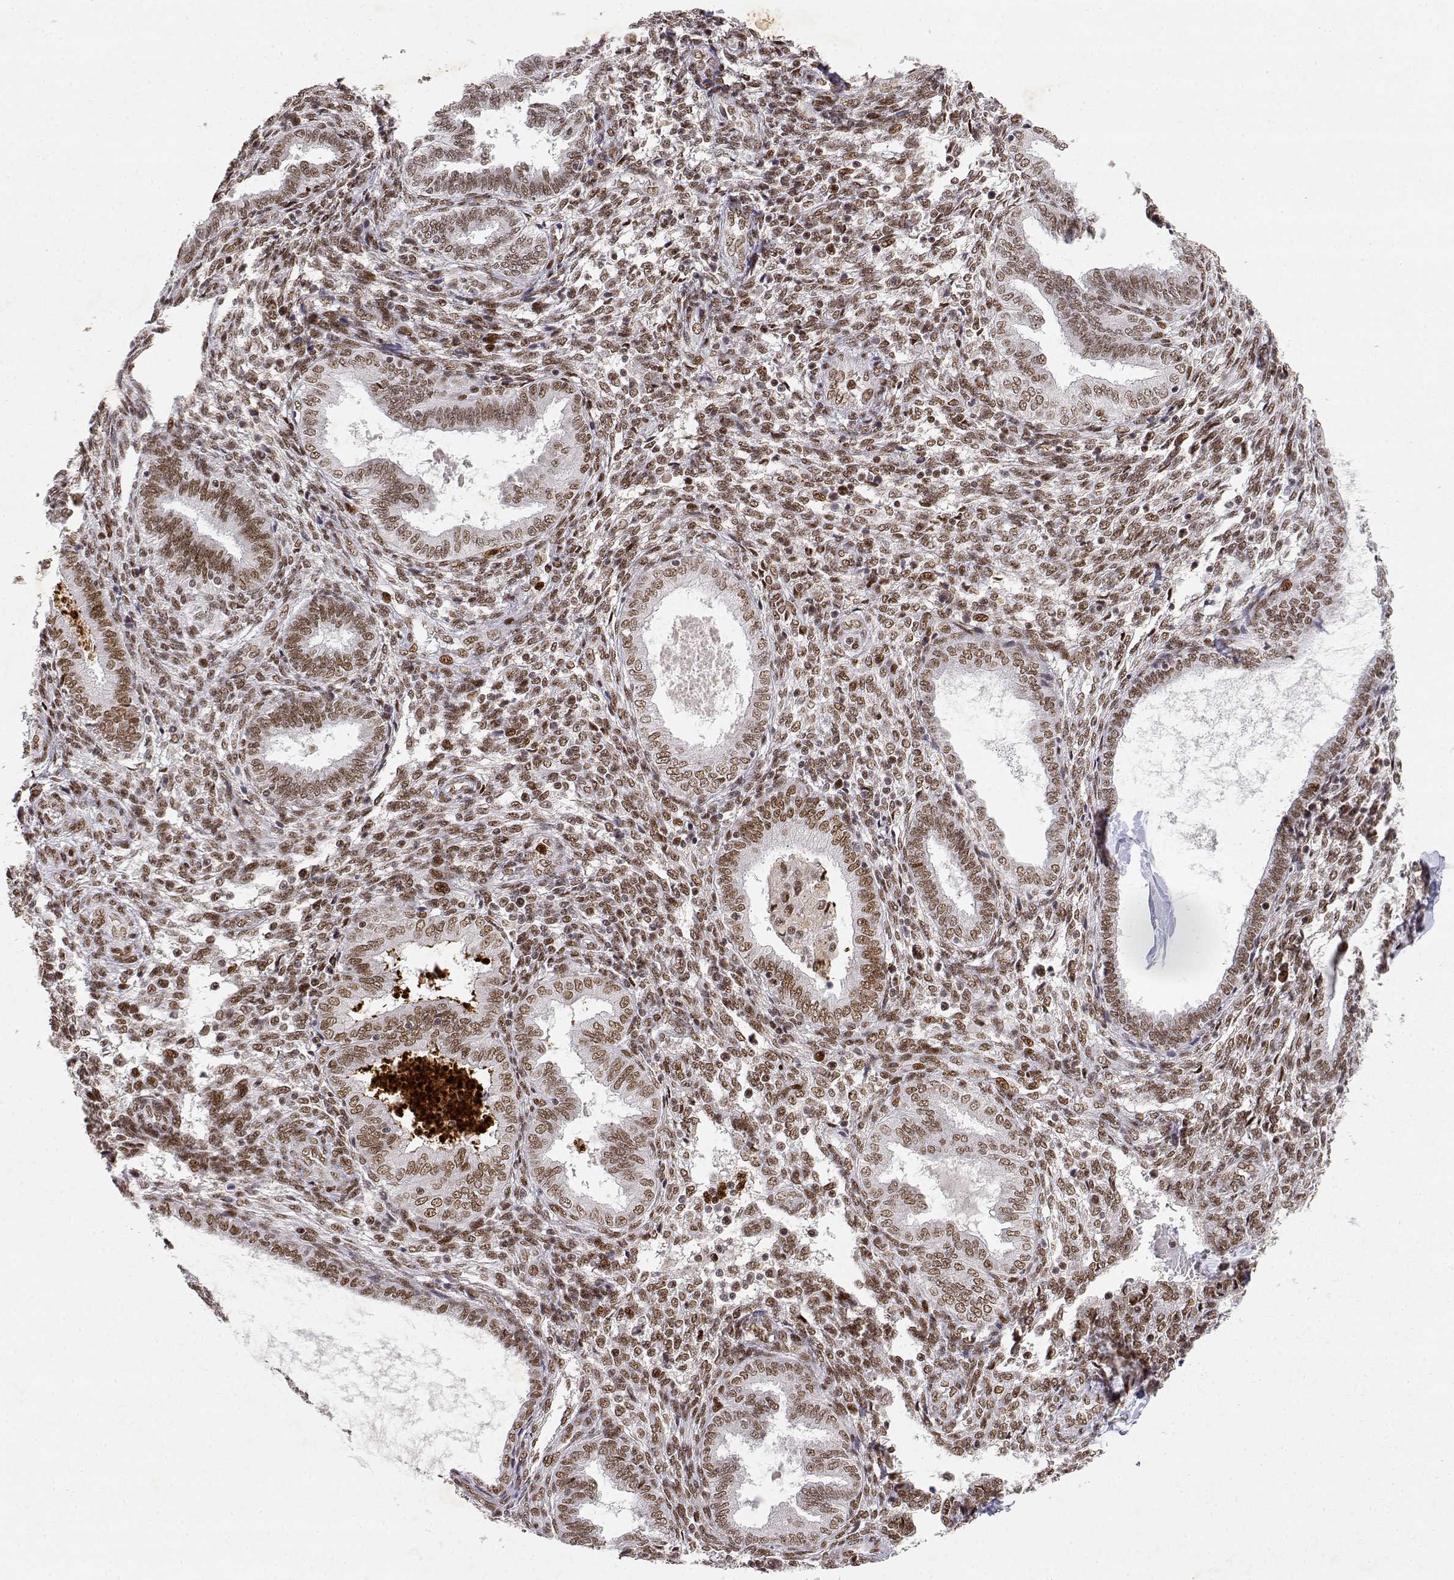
{"staining": {"intensity": "moderate", "quantity": ">75%", "location": "nuclear"}, "tissue": "endometrium", "cell_type": "Cells in endometrial stroma", "image_type": "normal", "snomed": [{"axis": "morphology", "description": "Normal tissue, NOS"}, {"axis": "topography", "description": "Endometrium"}], "caption": "Moderate nuclear positivity for a protein is identified in about >75% of cells in endometrial stroma of benign endometrium using immunohistochemistry (IHC).", "gene": "RSF1", "patient": {"sex": "female", "age": 42}}